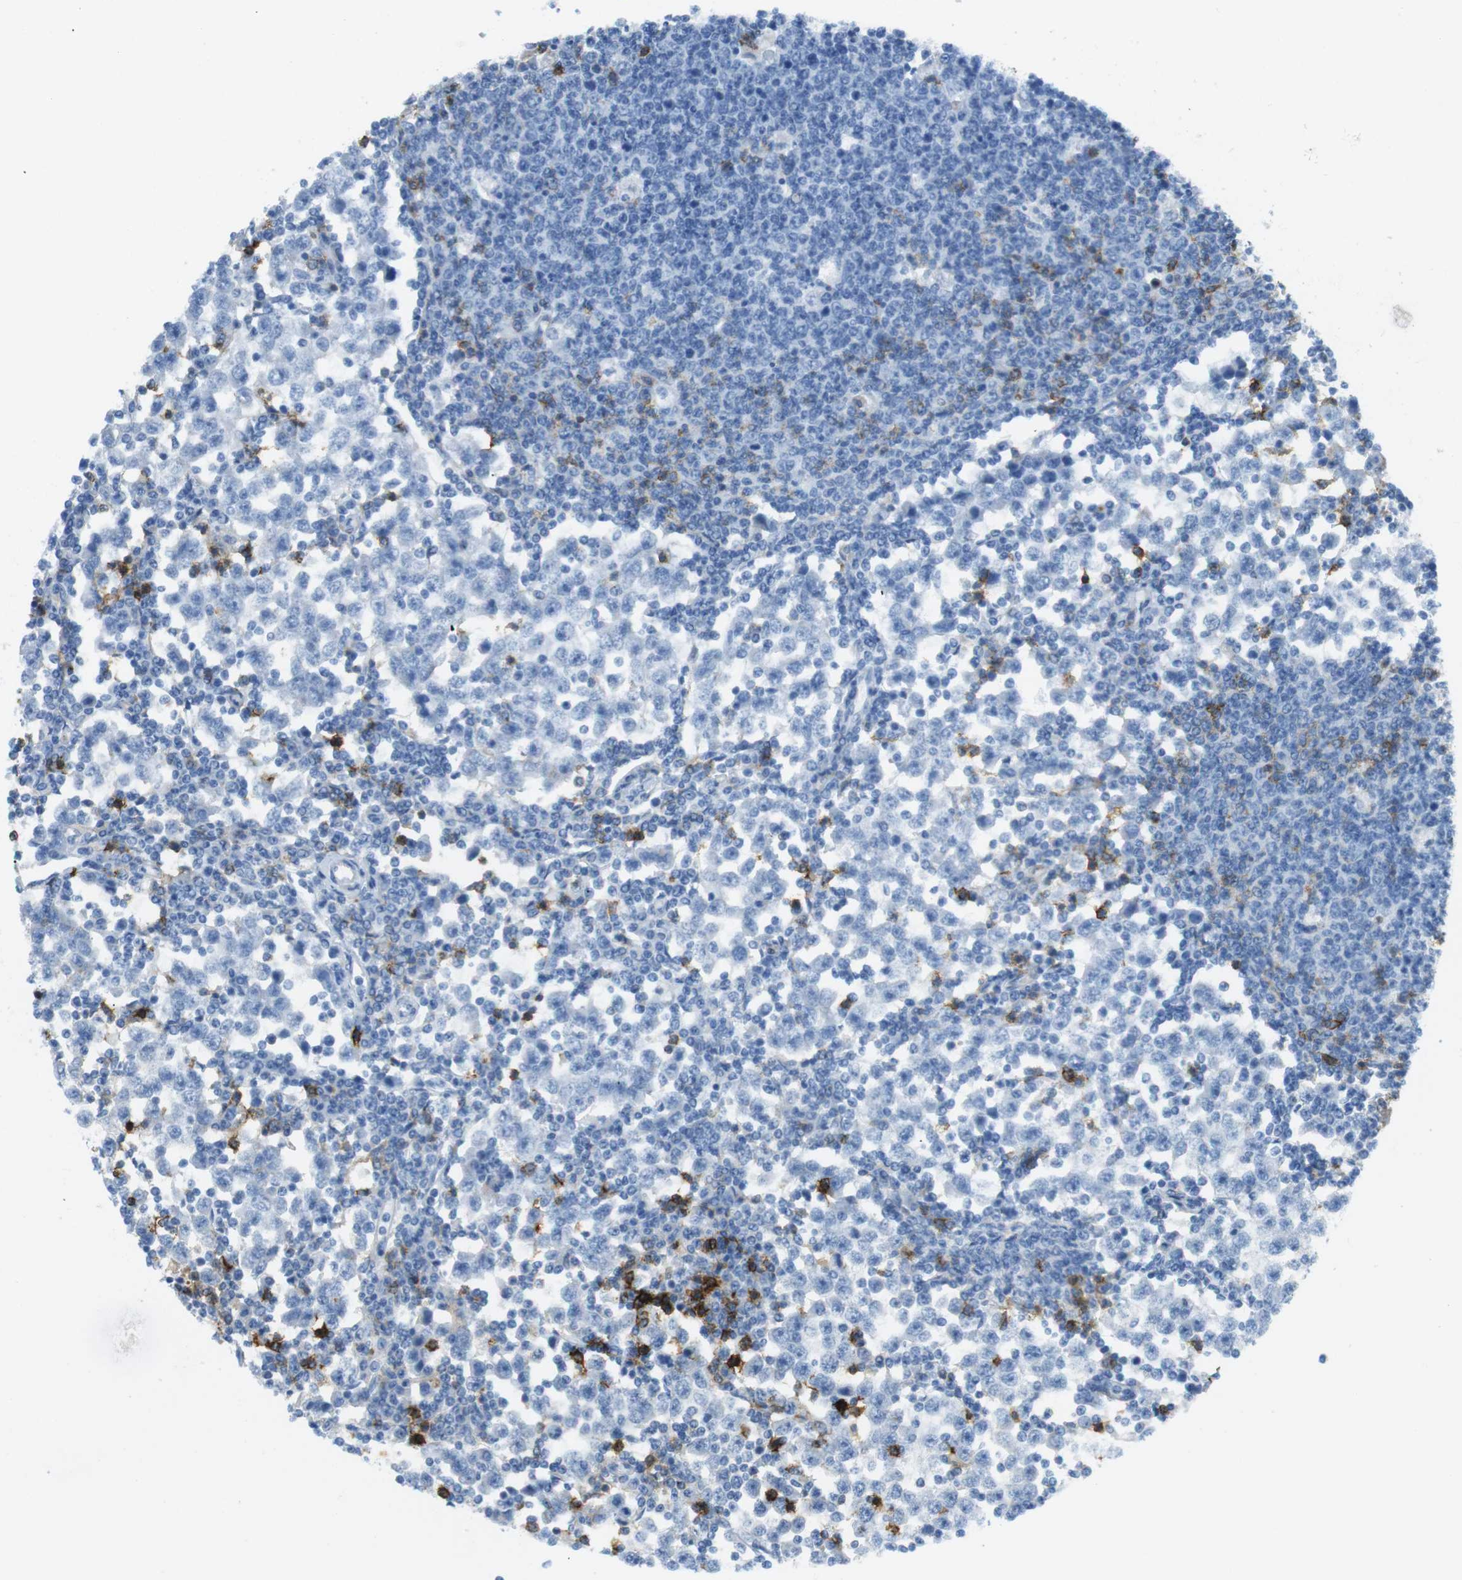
{"staining": {"intensity": "negative", "quantity": "none", "location": "none"}, "tissue": "testis cancer", "cell_type": "Tumor cells", "image_type": "cancer", "snomed": [{"axis": "morphology", "description": "Seminoma, NOS"}, {"axis": "topography", "description": "Testis"}], "caption": "A photomicrograph of human seminoma (testis) is negative for staining in tumor cells.", "gene": "TNFRSF4", "patient": {"sex": "male", "age": 65}}